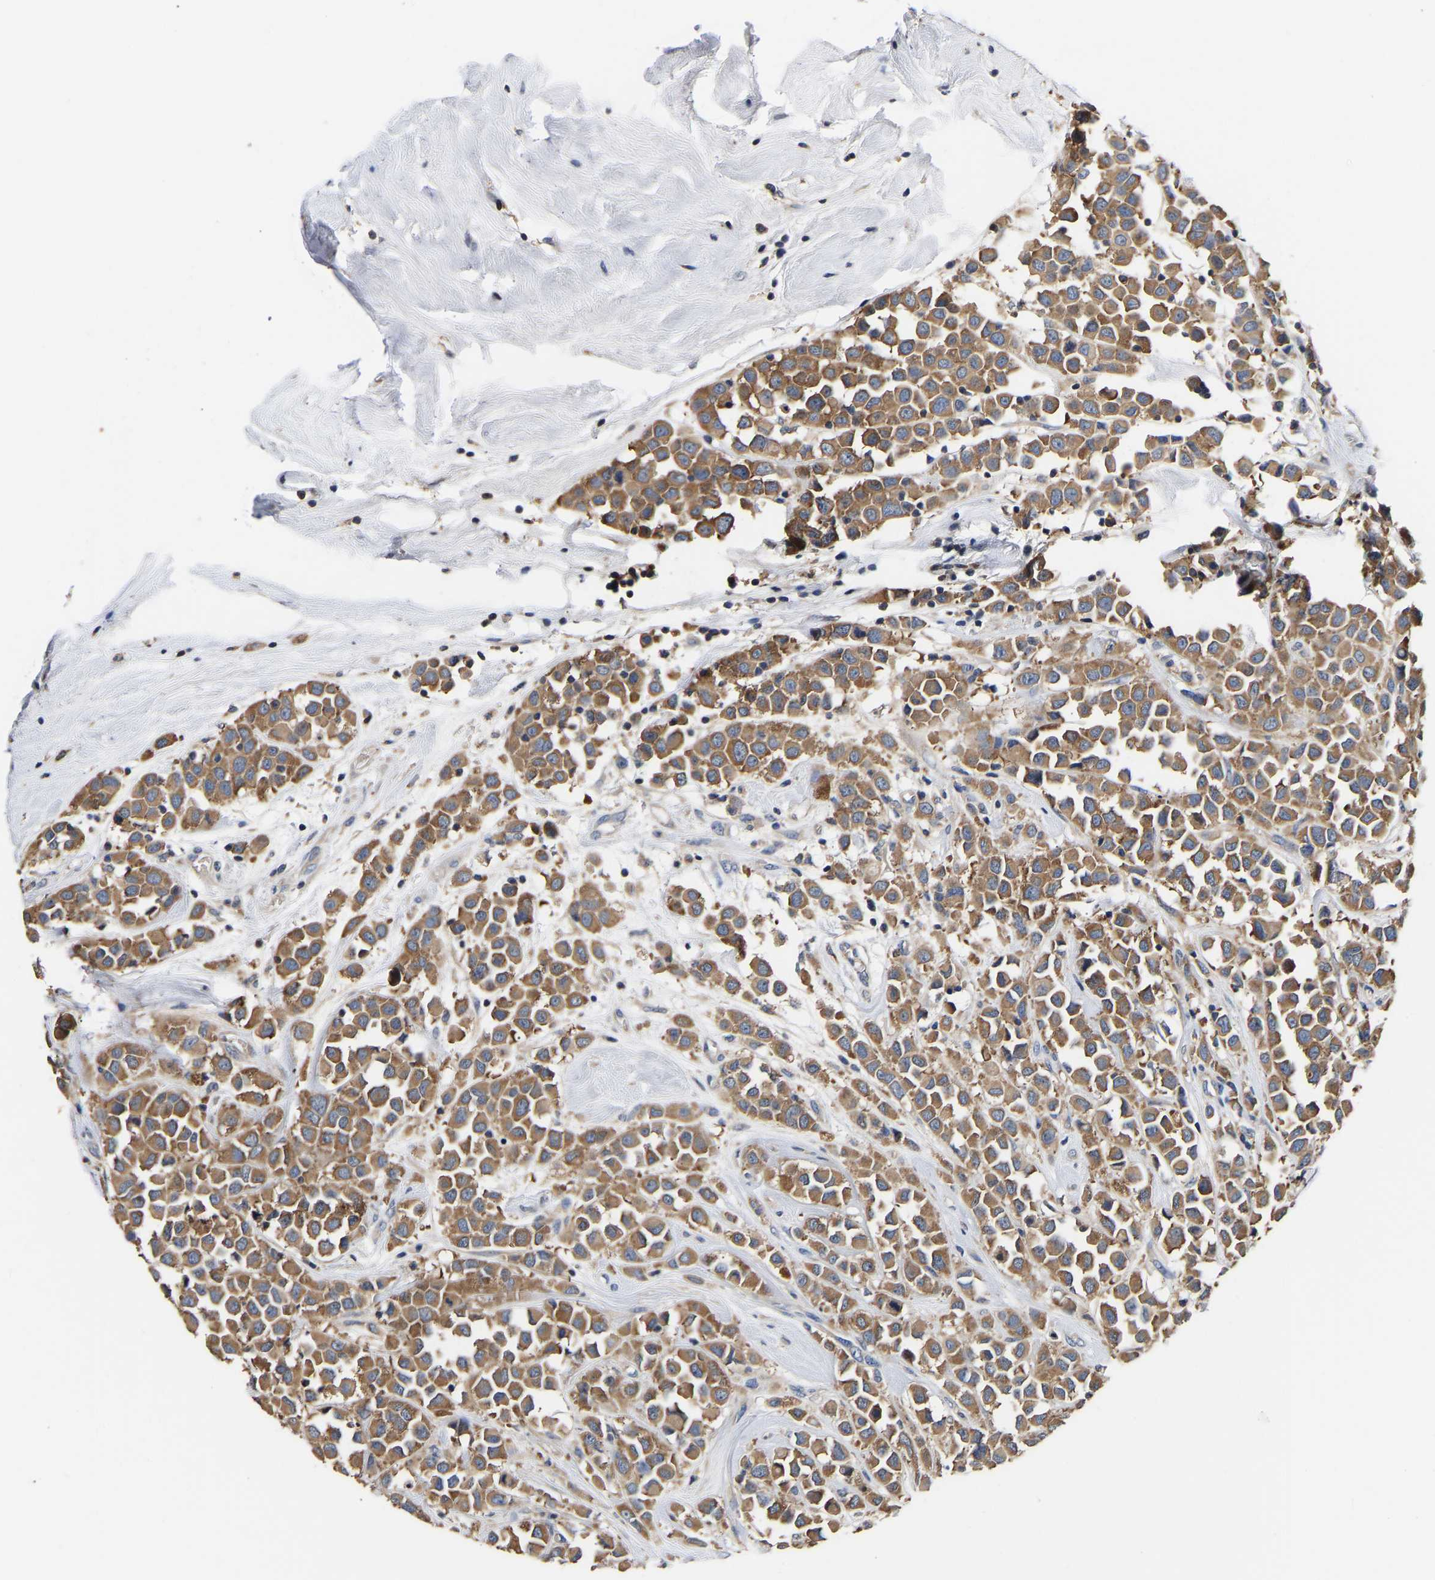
{"staining": {"intensity": "moderate", "quantity": ">75%", "location": "cytoplasmic/membranous"}, "tissue": "breast cancer", "cell_type": "Tumor cells", "image_type": "cancer", "snomed": [{"axis": "morphology", "description": "Duct carcinoma"}, {"axis": "topography", "description": "Breast"}], "caption": "Breast infiltrating ductal carcinoma stained for a protein (brown) shows moderate cytoplasmic/membranous positive positivity in about >75% of tumor cells.", "gene": "LRBA", "patient": {"sex": "female", "age": 61}}